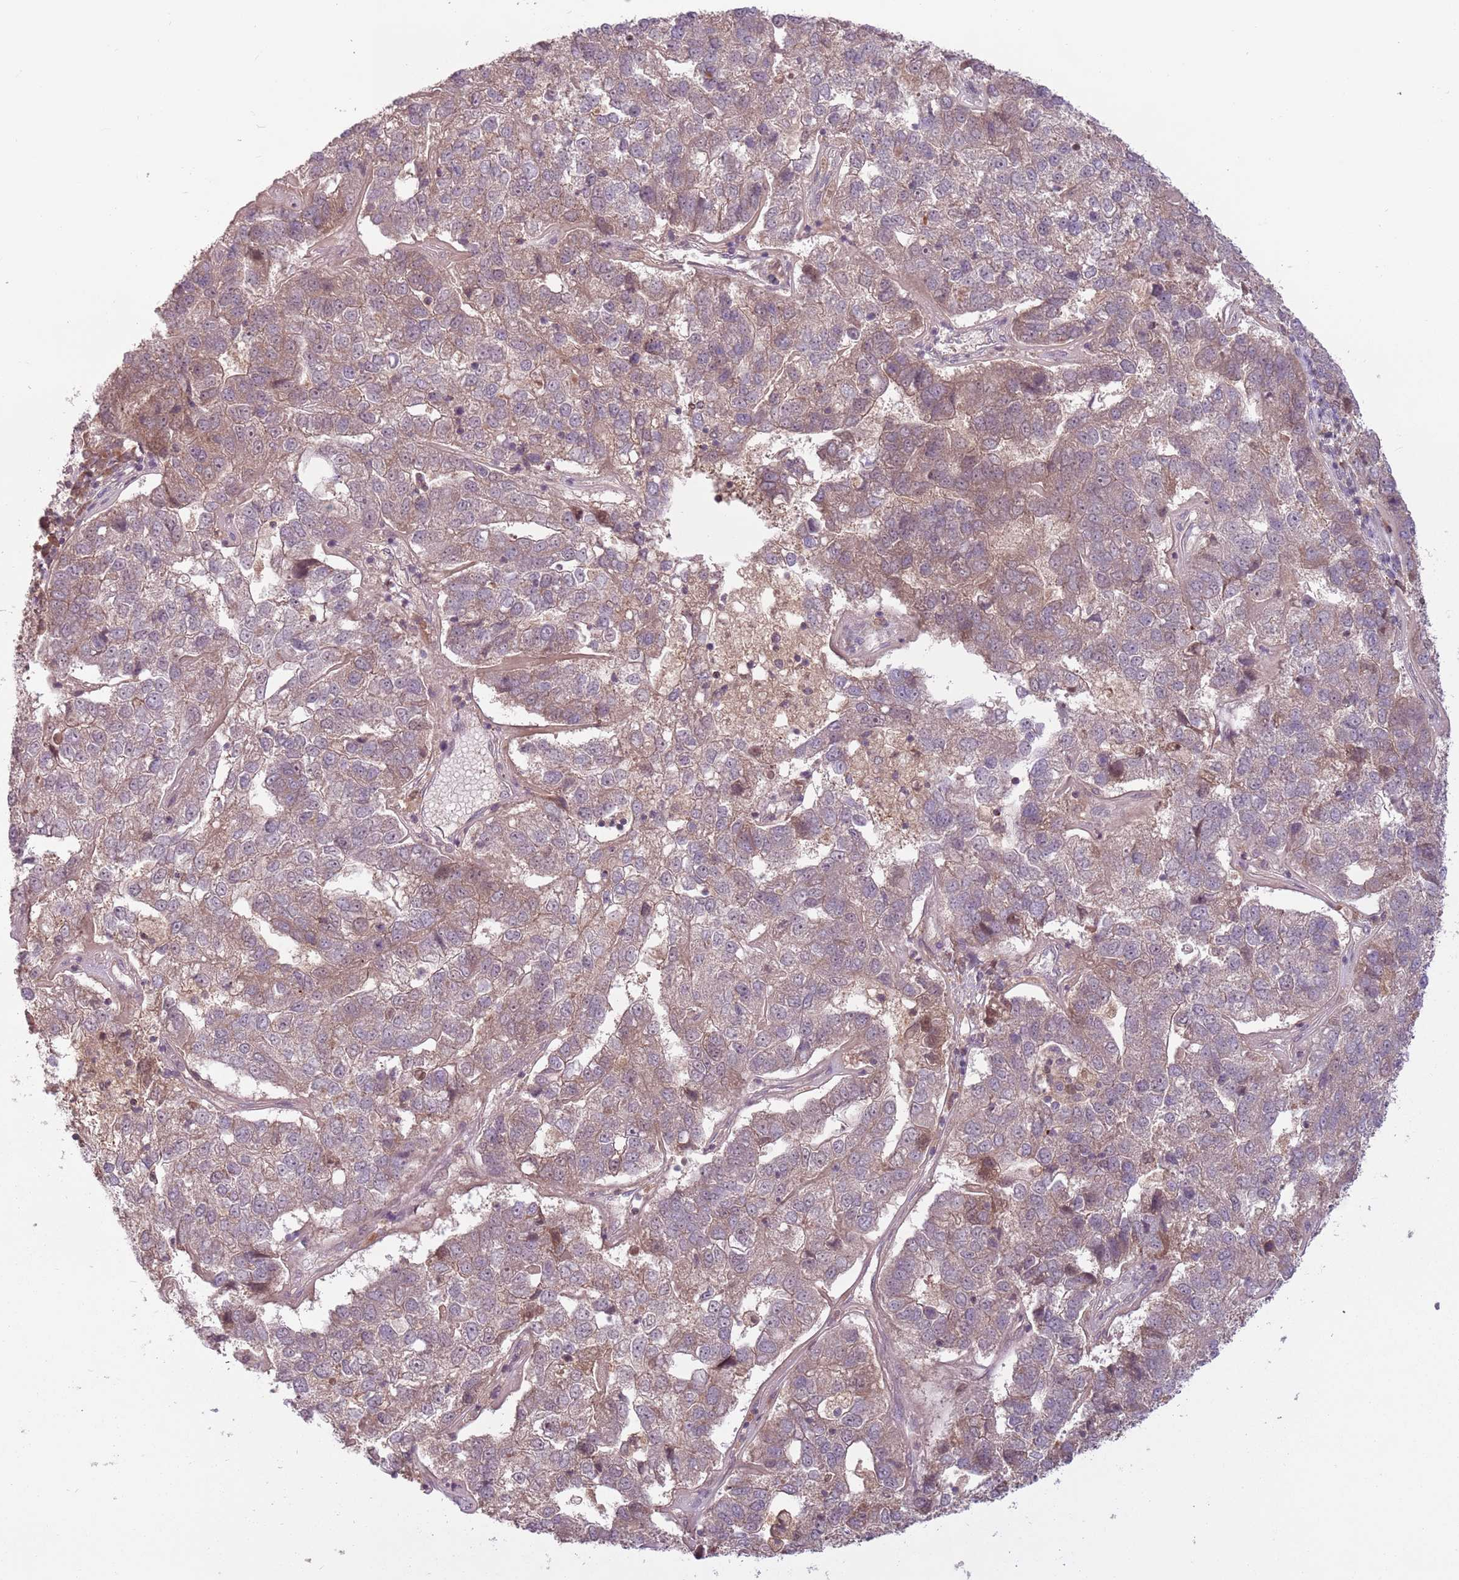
{"staining": {"intensity": "weak", "quantity": "25%-75%", "location": "cytoplasmic/membranous"}, "tissue": "pancreatic cancer", "cell_type": "Tumor cells", "image_type": "cancer", "snomed": [{"axis": "morphology", "description": "Adenocarcinoma, NOS"}, {"axis": "topography", "description": "Pancreas"}], "caption": "A micrograph showing weak cytoplasmic/membranous expression in approximately 25%-75% of tumor cells in pancreatic adenocarcinoma, as visualized by brown immunohistochemical staining.", "gene": "ADAMTS3", "patient": {"sex": "female", "age": 61}}